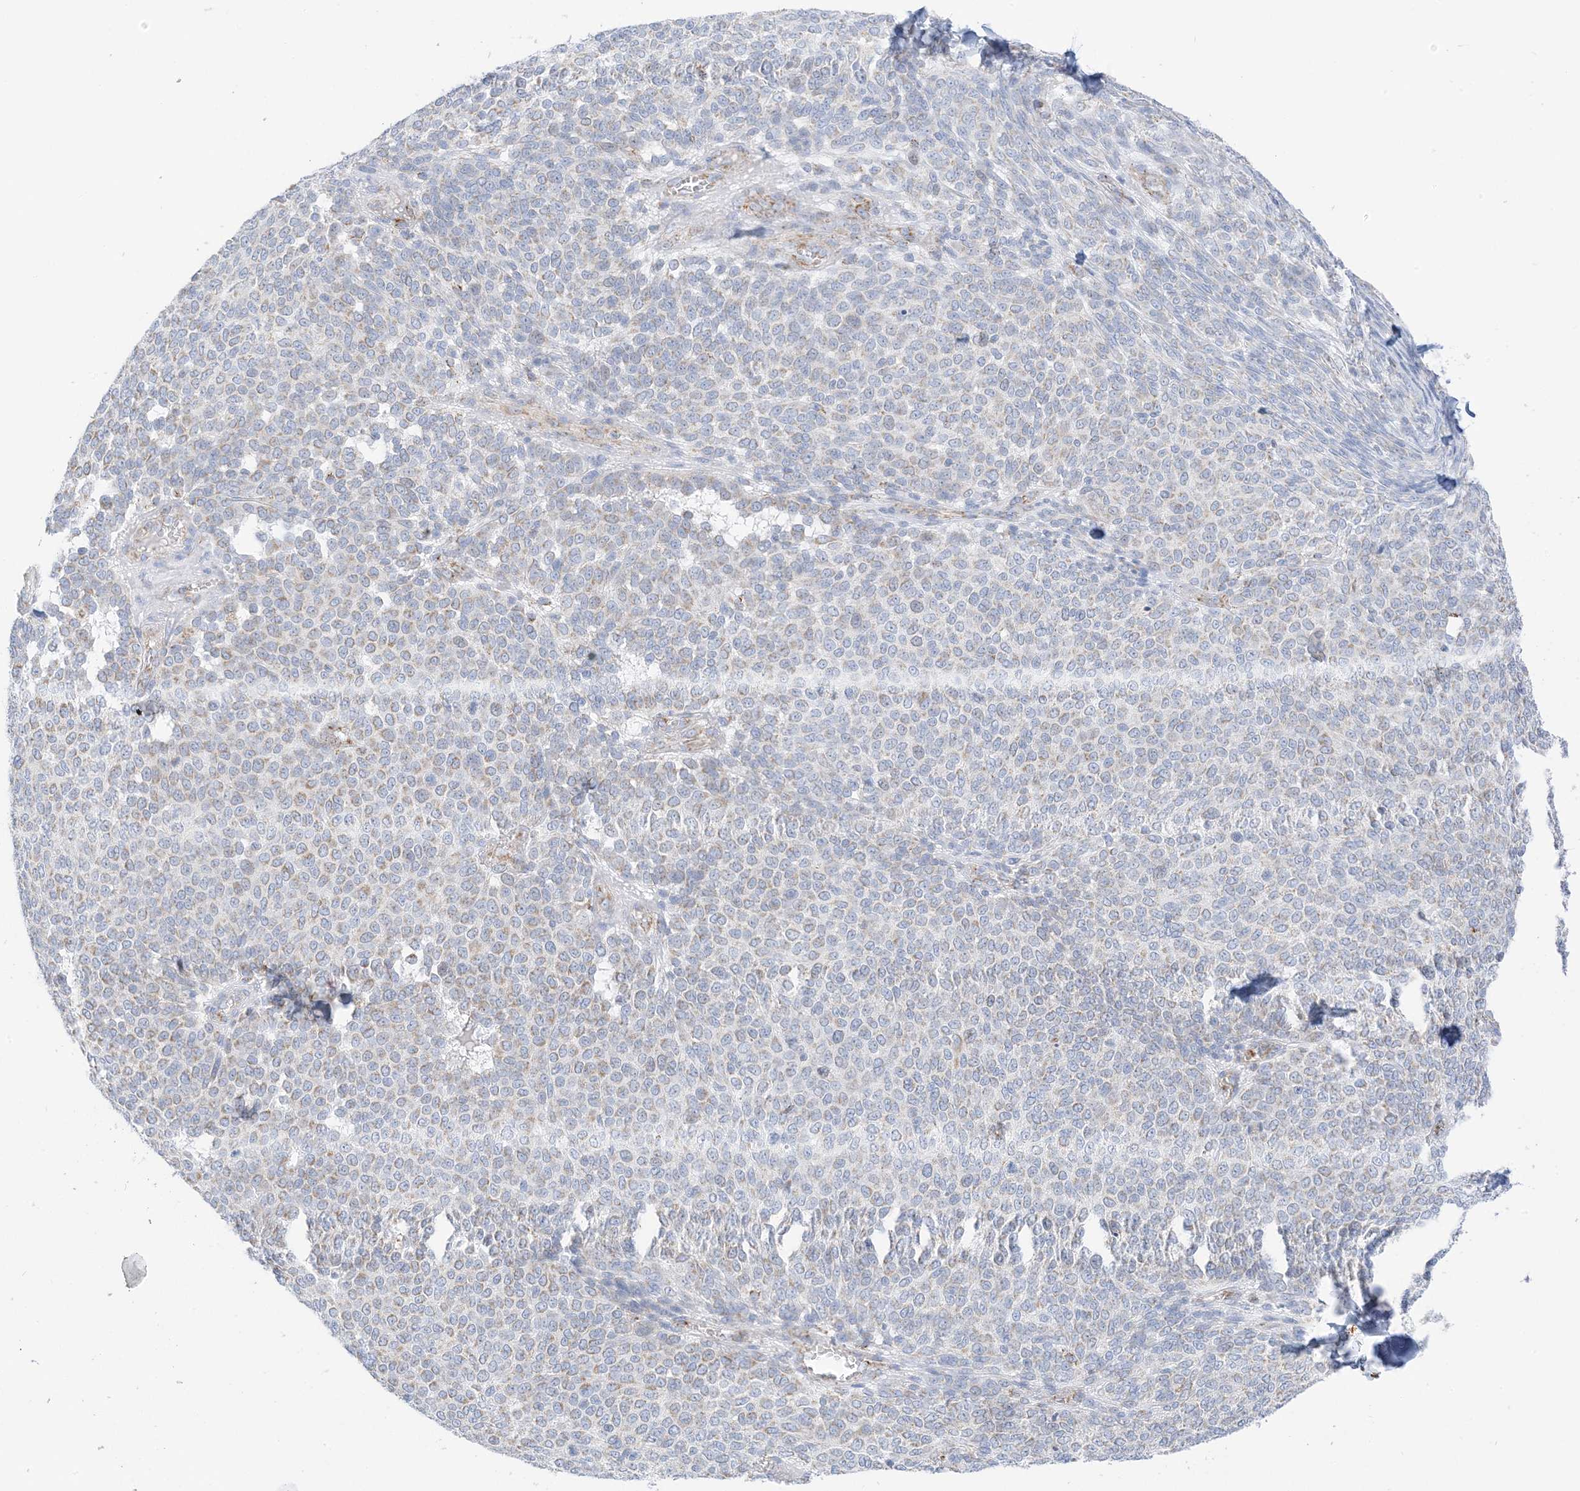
{"staining": {"intensity": "negative", "quantity": "none", "location": "none"}, "tissue": "melanoma", "cell_type": "Tumor cells", "image_type": "cancer", "snomed": [{"axis": "morphology", "description": "Malignant melanoma, NOS"}, {"axis": "topography", "description": "Skin"}], "caption": "Tumor cells show no significant protein expression in malignant melanoma.", "gene": "CAPN13", "patient": {"sex": "male", "age": 73}}